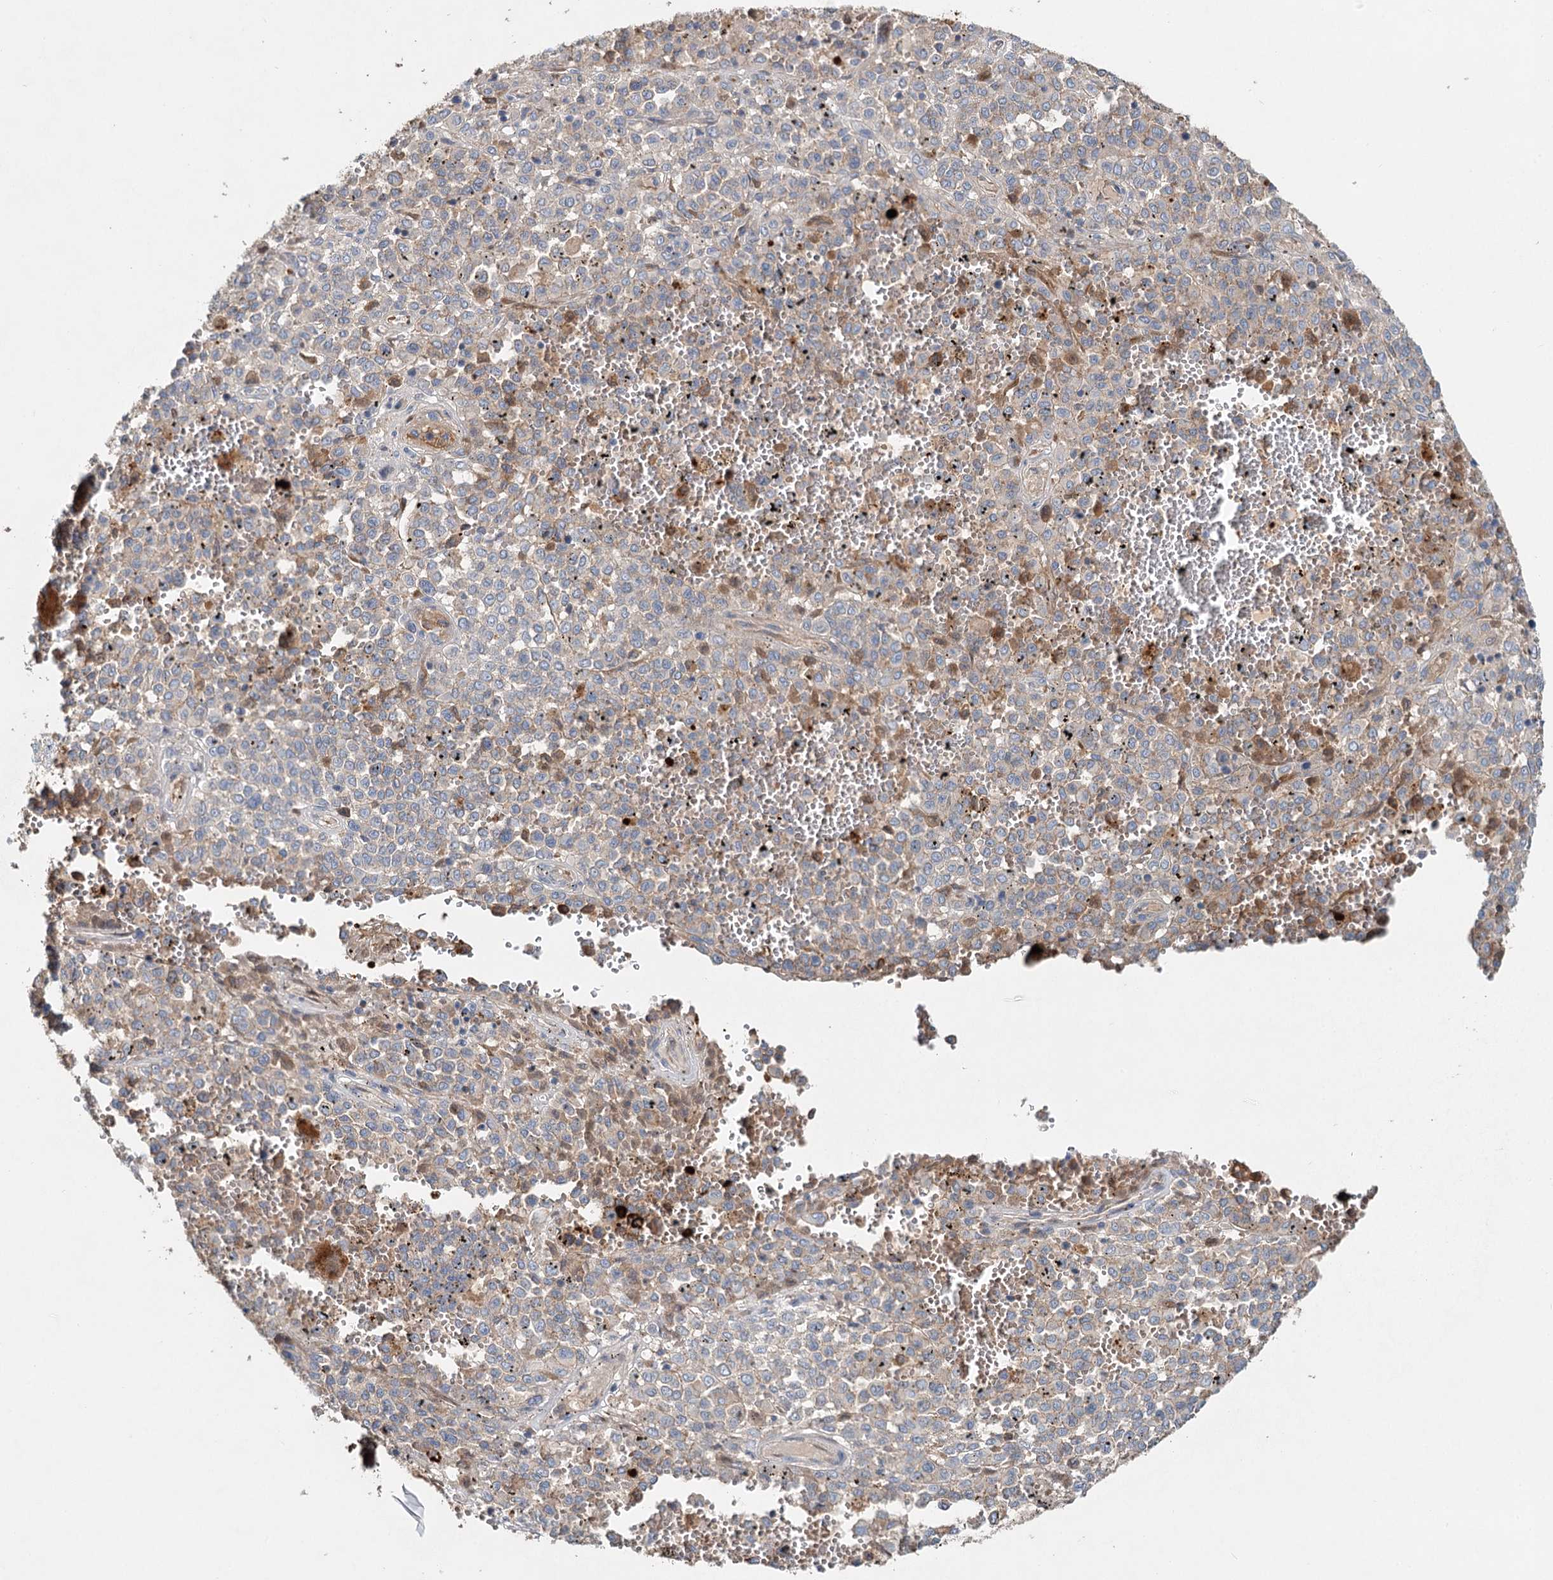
{"staining": {"intensity": "moderate", "quantity": "<25%", "location": "cytoplasmic/membranous"}, "tissue": "melanoma", "cell_type": "Tumor cells", "image_type": "cancer", "snomed": [{"axis": "morphology", "description": "Malignant melanoma, Metastatic site"}, {"axis": "topography", "description": "Pancreas"}], "caption": "Protein staining of melanoma tissue displays moderate cytoplasmic/membranous positivity in approximately <25% of tumor cells. (Brightfield microscopy of DAB IHC at high magnification).", "gene": "ALKBH8", "patient": {"sex": "female", "age": 30}}